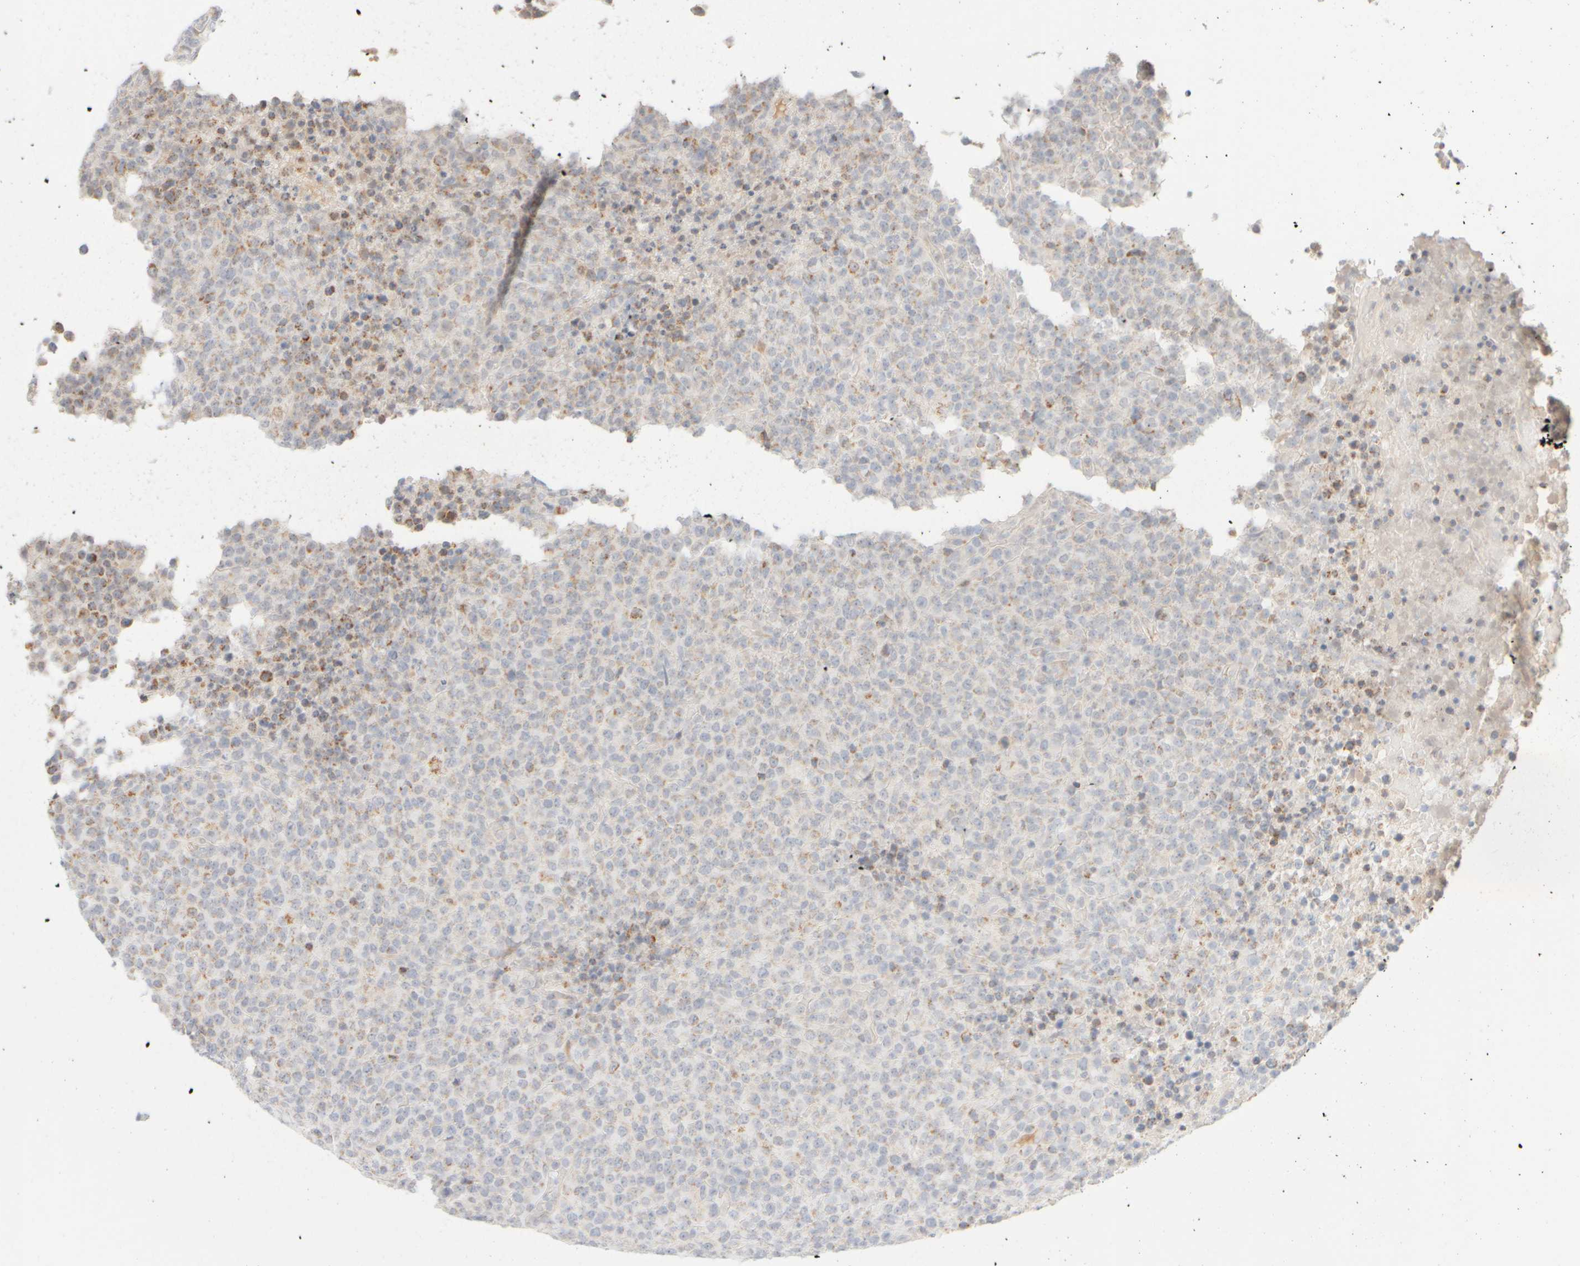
{"staining": {"intensity": "weak", "quantity": "<25%", "location": "cytoplasmic/membranous"}, "tissue": "lymphoma", "cell_type": "Tumor cells", "image_type": "cancer", "snomed": [{"axis": "morphology", "description": "Malignant lymphoma, non-Hodgkin's type, High grade"}, {"axis": "topography", "description": "Lymph node"}], "caption": "This is an IHC micrograph of lymphoma. There is no staining in tumor cells.", "gene": "PPM1K", "patient": {"sex": "male", "age": 13}}